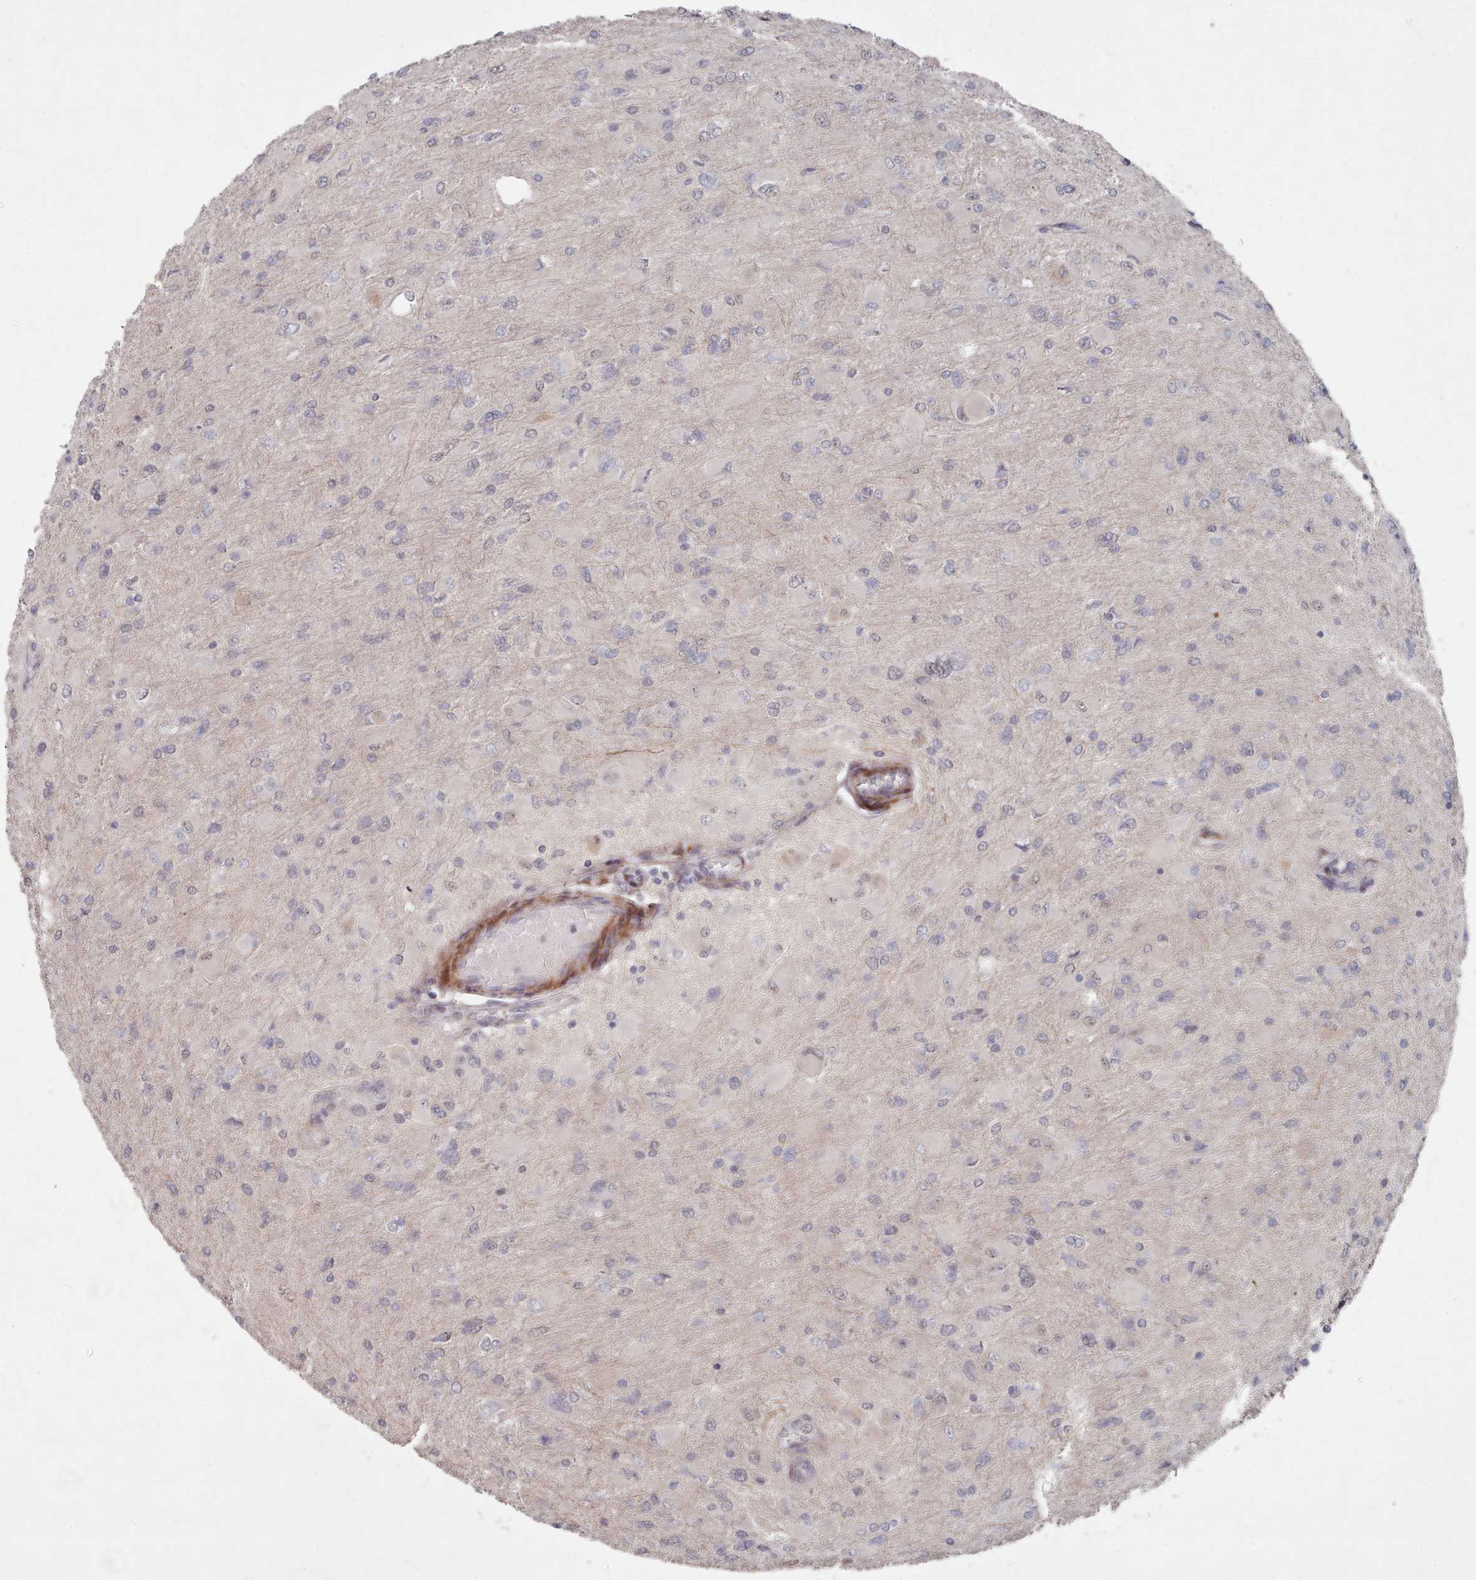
{"staining": {"intensity": "negative", "quantity": "none", "location": "none"}, "tissue": "glioma", "cell_type": "Tumor cells", "image_type": "cancer", "snomed": [{"axis": "morphology", "description": "Glioma, malignant, High grade"}, {"axis": "topography", "description": "Cerebral cortex"}], "caption": "Tumor cells are negative for protein expression in human malignant high-grade glioma.", "gene": "COL8A2", "patient": {"sex": "female", "age": 36}}